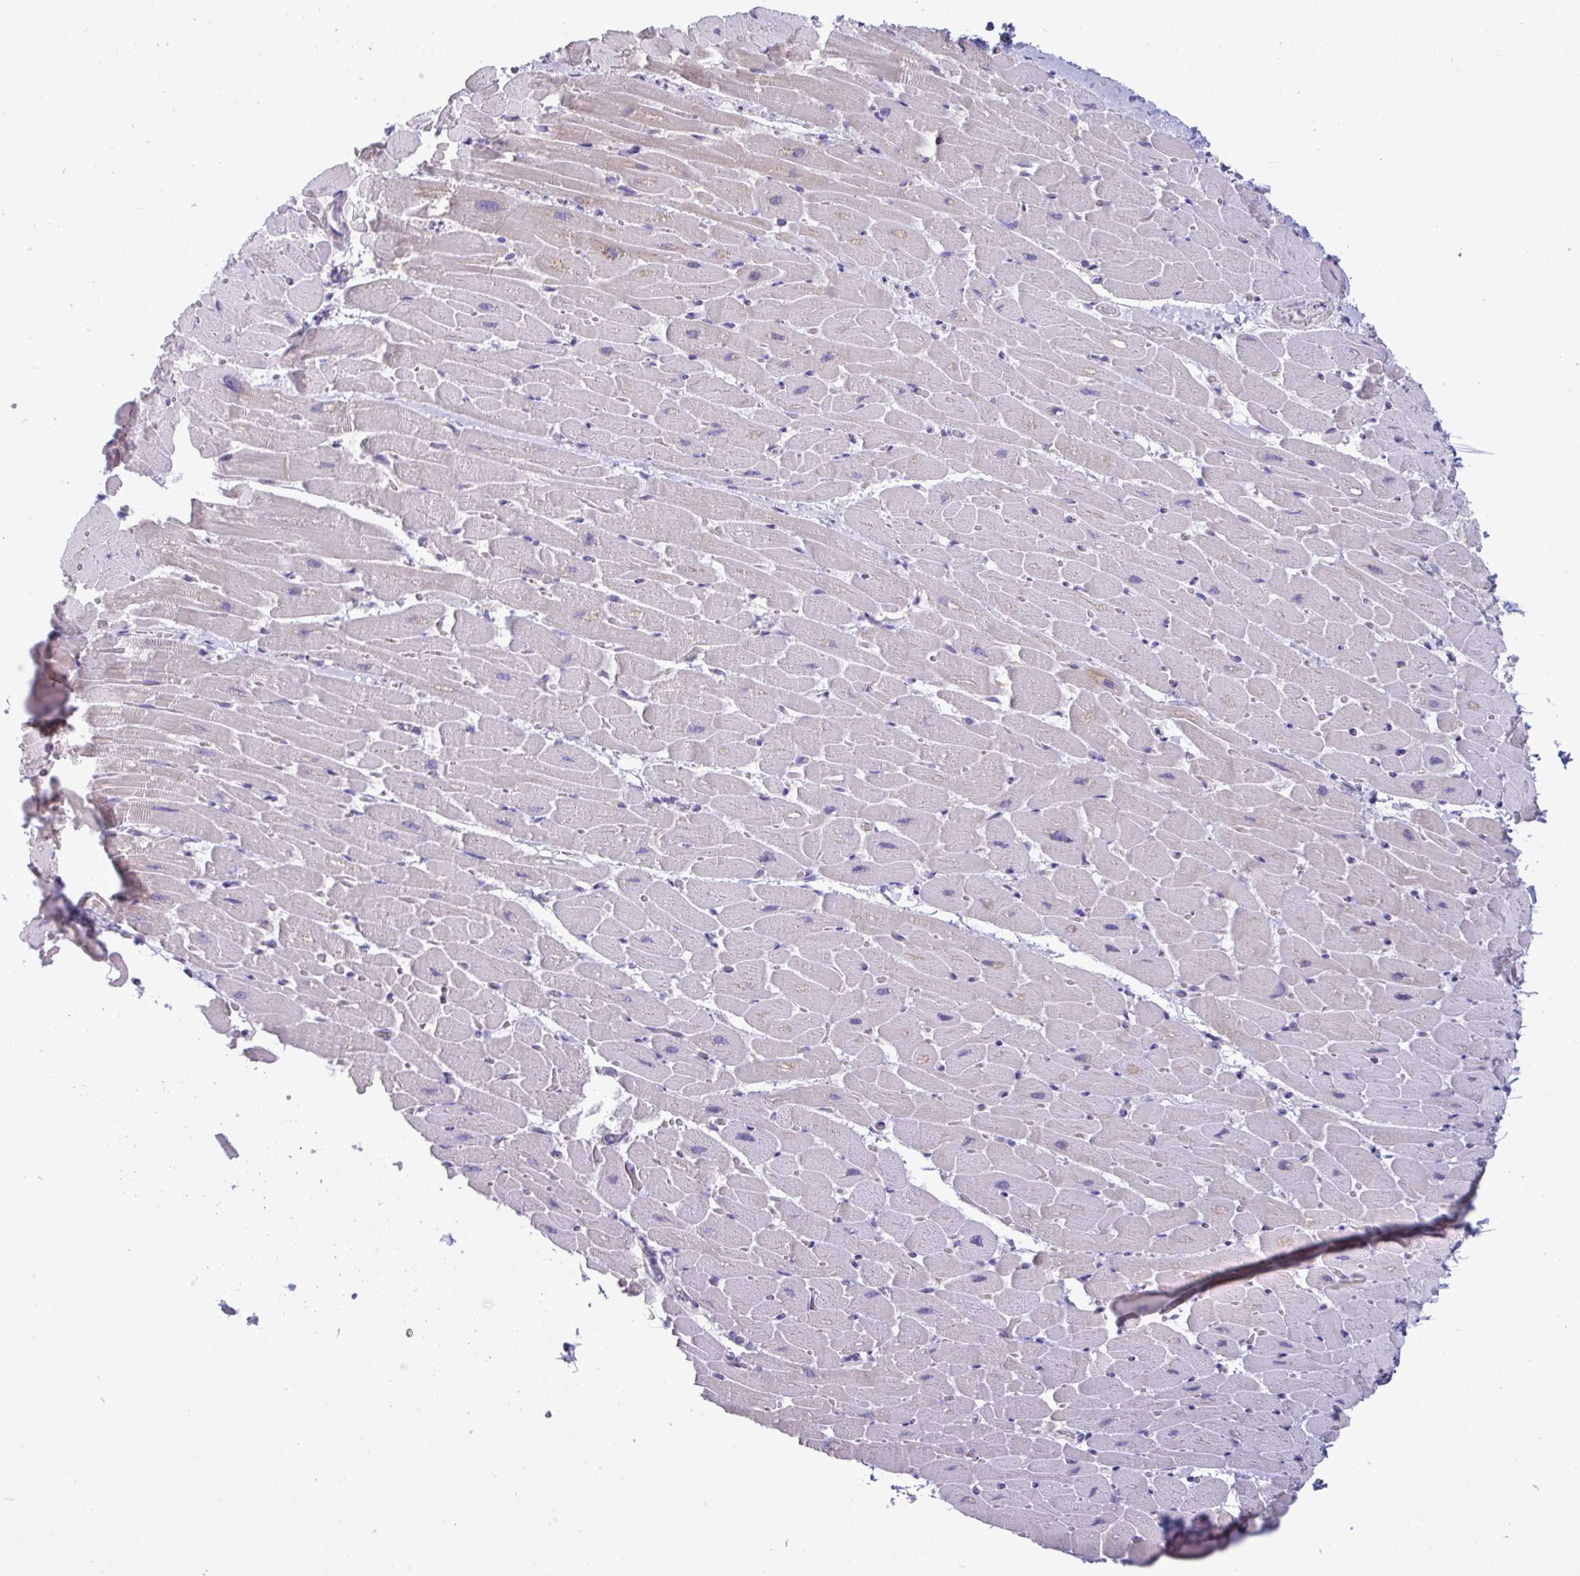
{"staining": {"intensity": "negative", "quantity": "none", "location": "none"}, "tissue": "heart muscle", "cell_type": "Cardiomyocytes", "image_type": "normal", "snomed": [{"axis": "morphology", "description": "Normal tissue, NOS"}, {"axis": "topography", "description": "Heart"}], "caption": "Immunohistochemistry (IHC) micrograph of normal heart muscle: heart muscle stained with DAB (3,3'-diaminobenzidine) demonstrates no significant protein expression in cardiomyocytes.", "gene": "MYH10", "patient": {"sex": "male", "age": 37}}